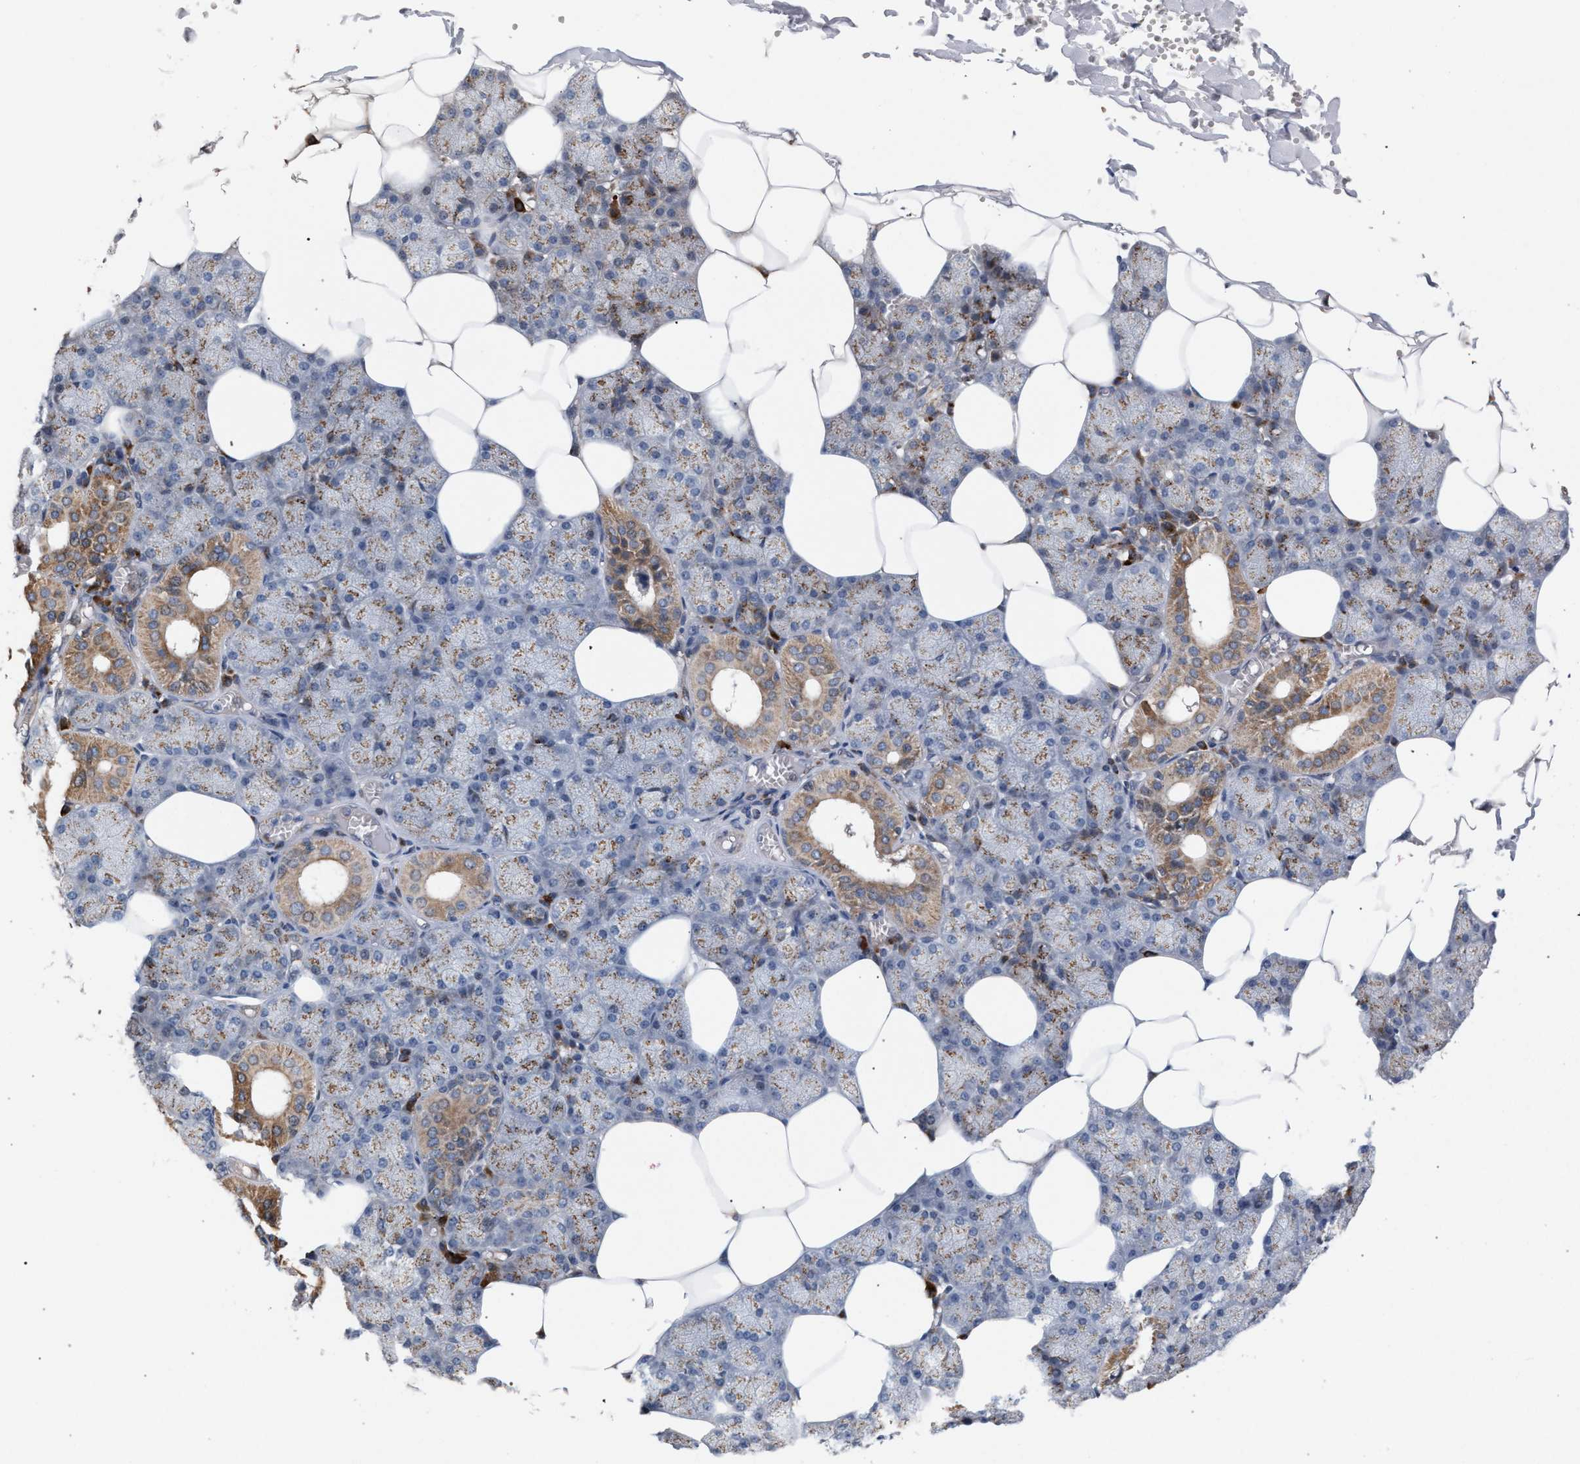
{"staining": {"intensity": "moderate", "quantity": ">75%", "location": "cytoplasmic/membranous"}, "tissue": "salivary gland", "cell_type": "Glandular cells", "image_type": "normal", "snomed": [{"axis": "morphology", "description": "Normal tissue, NOS"}, {"axis": "topography", "description": "Salivary gland"}], "caption": "Brown immunohistochemical staining in unremarkable human salivary gland displays moderate cytoplasmic/membranous staining in about >75% of glandular cells.", "gene": "RNF135", "patient": {"sex": "male", "age": 62}}